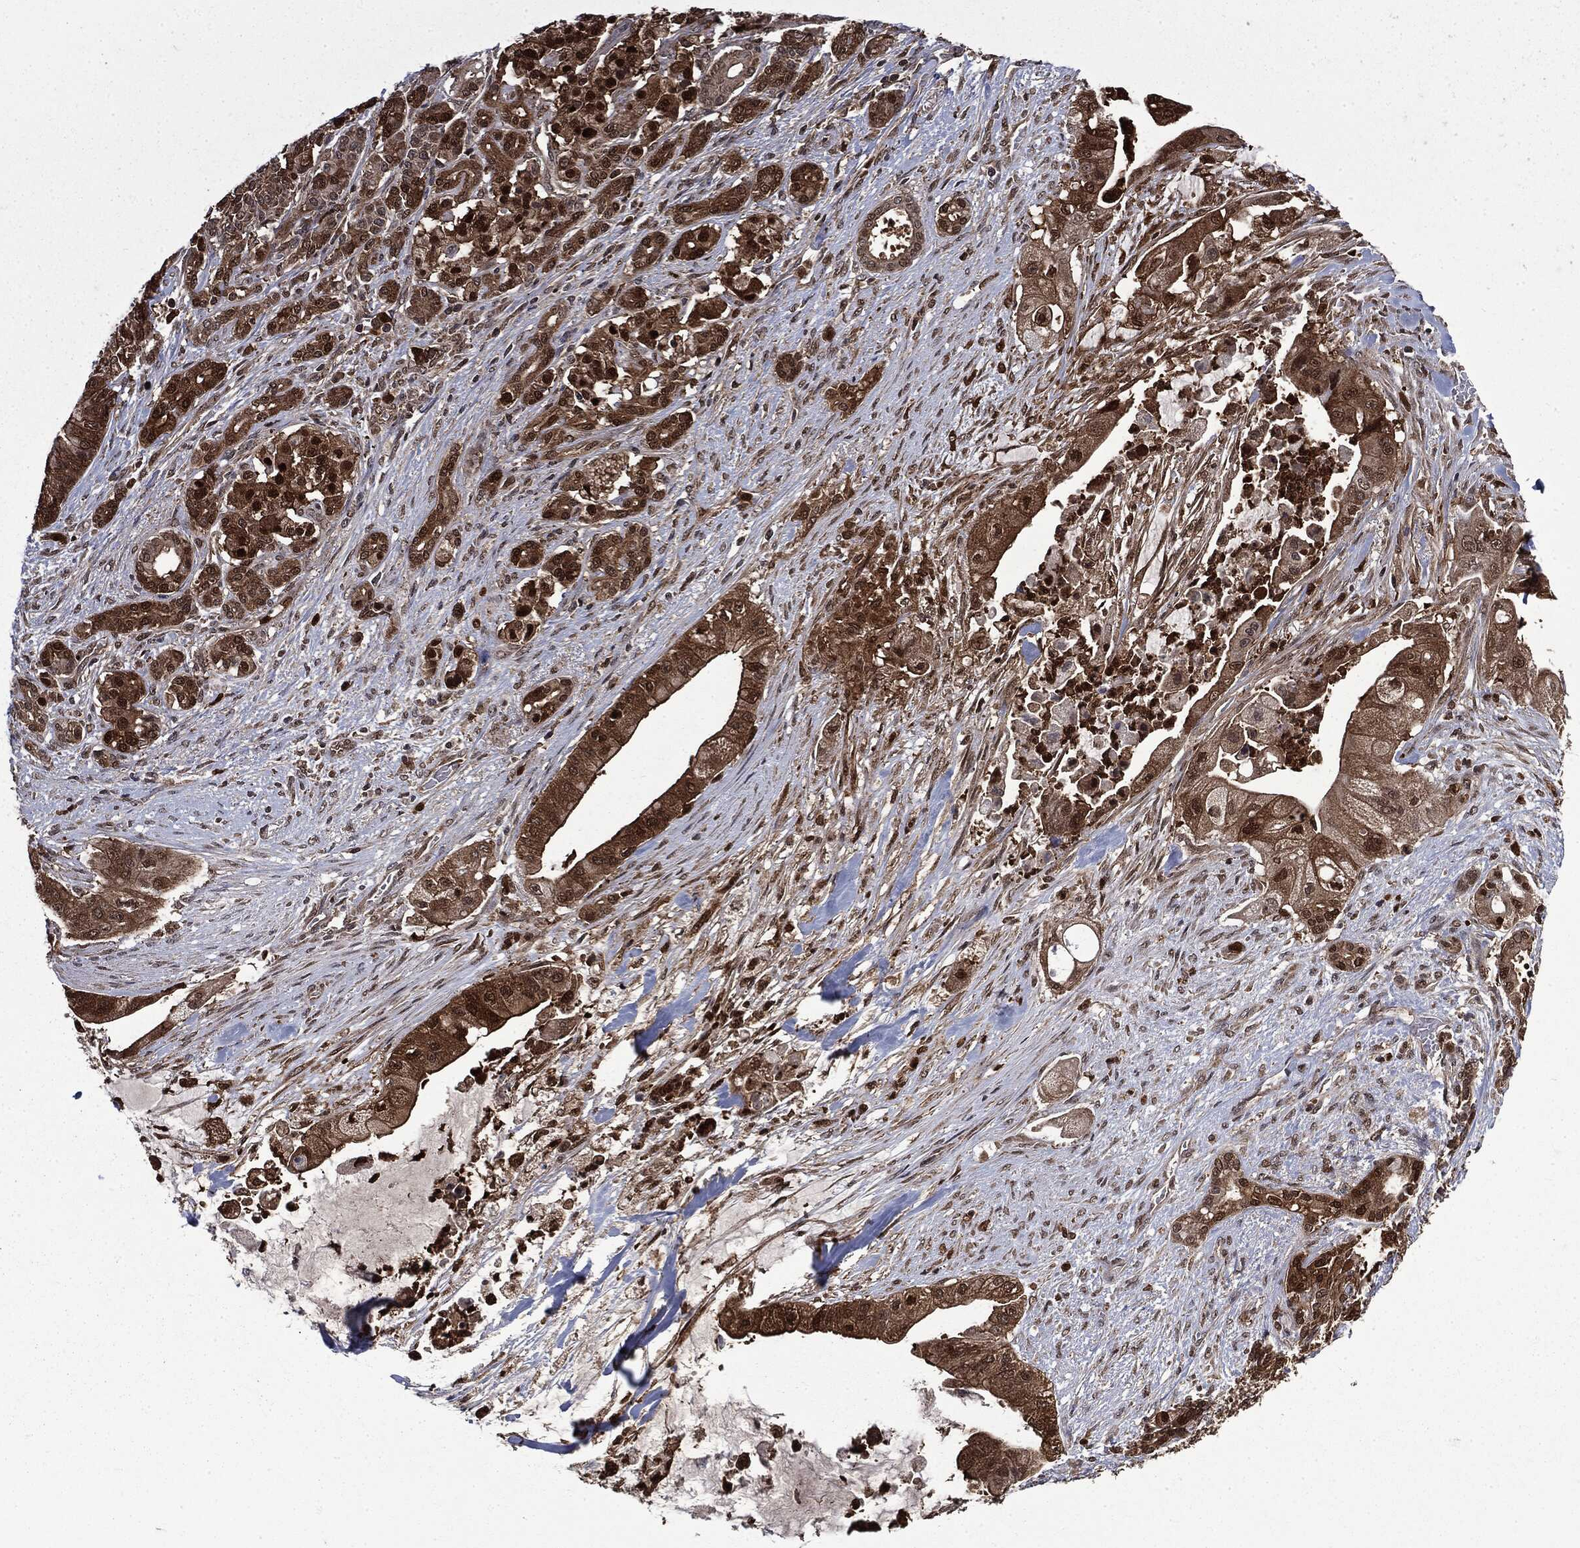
{"staining": {"intensity": "strong", "quantity": ">75%", "location": "cytoplasmic/membranous,nuclear"}, "tissue": "pancreatic cancer", "cell_type": "Tumor cells", "image_type": "cancer", "snomed": [{"axis": "morphology", "description": "Normal tissue, NOS"}, {"axis": "morphology", "description": "Inflammation, NOS"}, {"axis": "morphology", "description": "Adenocarcinoma, NOS"}, {"axis": "topography", "description": "Pancreas"}], "caption": "Pancreatic cancer stained with a brown dye demonstrates strong cytoplasmic/membranous and nuclear positive expression in about >75% of tumor cells.", "gene": "GPI", "patient": {"sex": "male", "age": 57}}